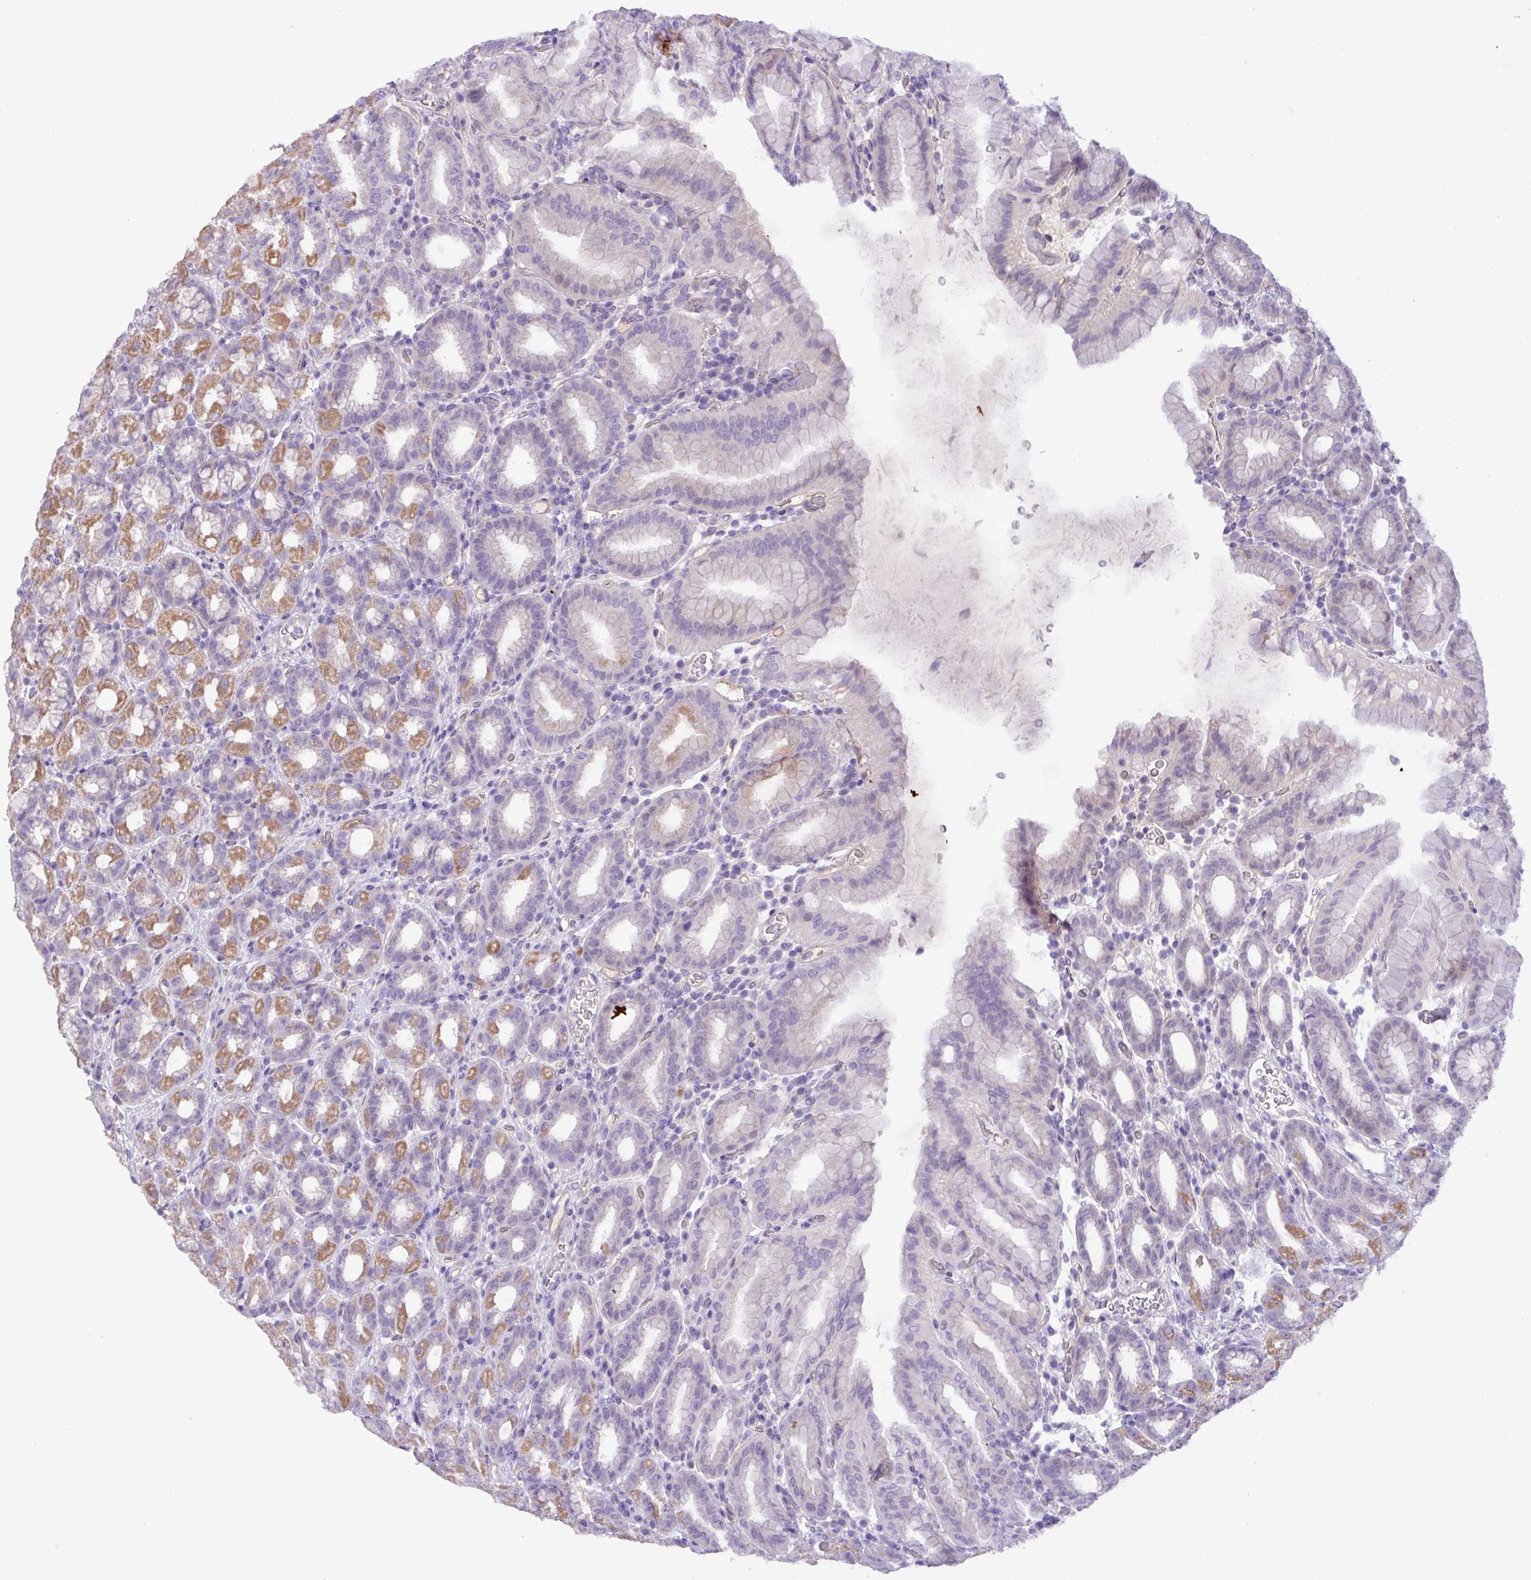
{"staining": {"intensity": "moderate", "quantity": "<25%", "location": "cytoplasmic/membranous"}, "tissue": "stomach", "cell_type": "Glandular cells", "image_type": "normal", "snomed": [{"axis": "morphology", "description": "Normal tissue, NOS"}, {"axis": "topography", "description": "Stomach, upper"}, {"axis": "topography", "description": "Stomach"}], "caption": "This image demonstrates unremarkable stomach stained with immunohistochemistry to label a protein in brown. The cytoplasmic/membranous of glandular cells show moderate positivity for the protein. Nuclei are counter-stained blue.", "gene": "CD248", "patient": {"sex": "male", "age": 68}}